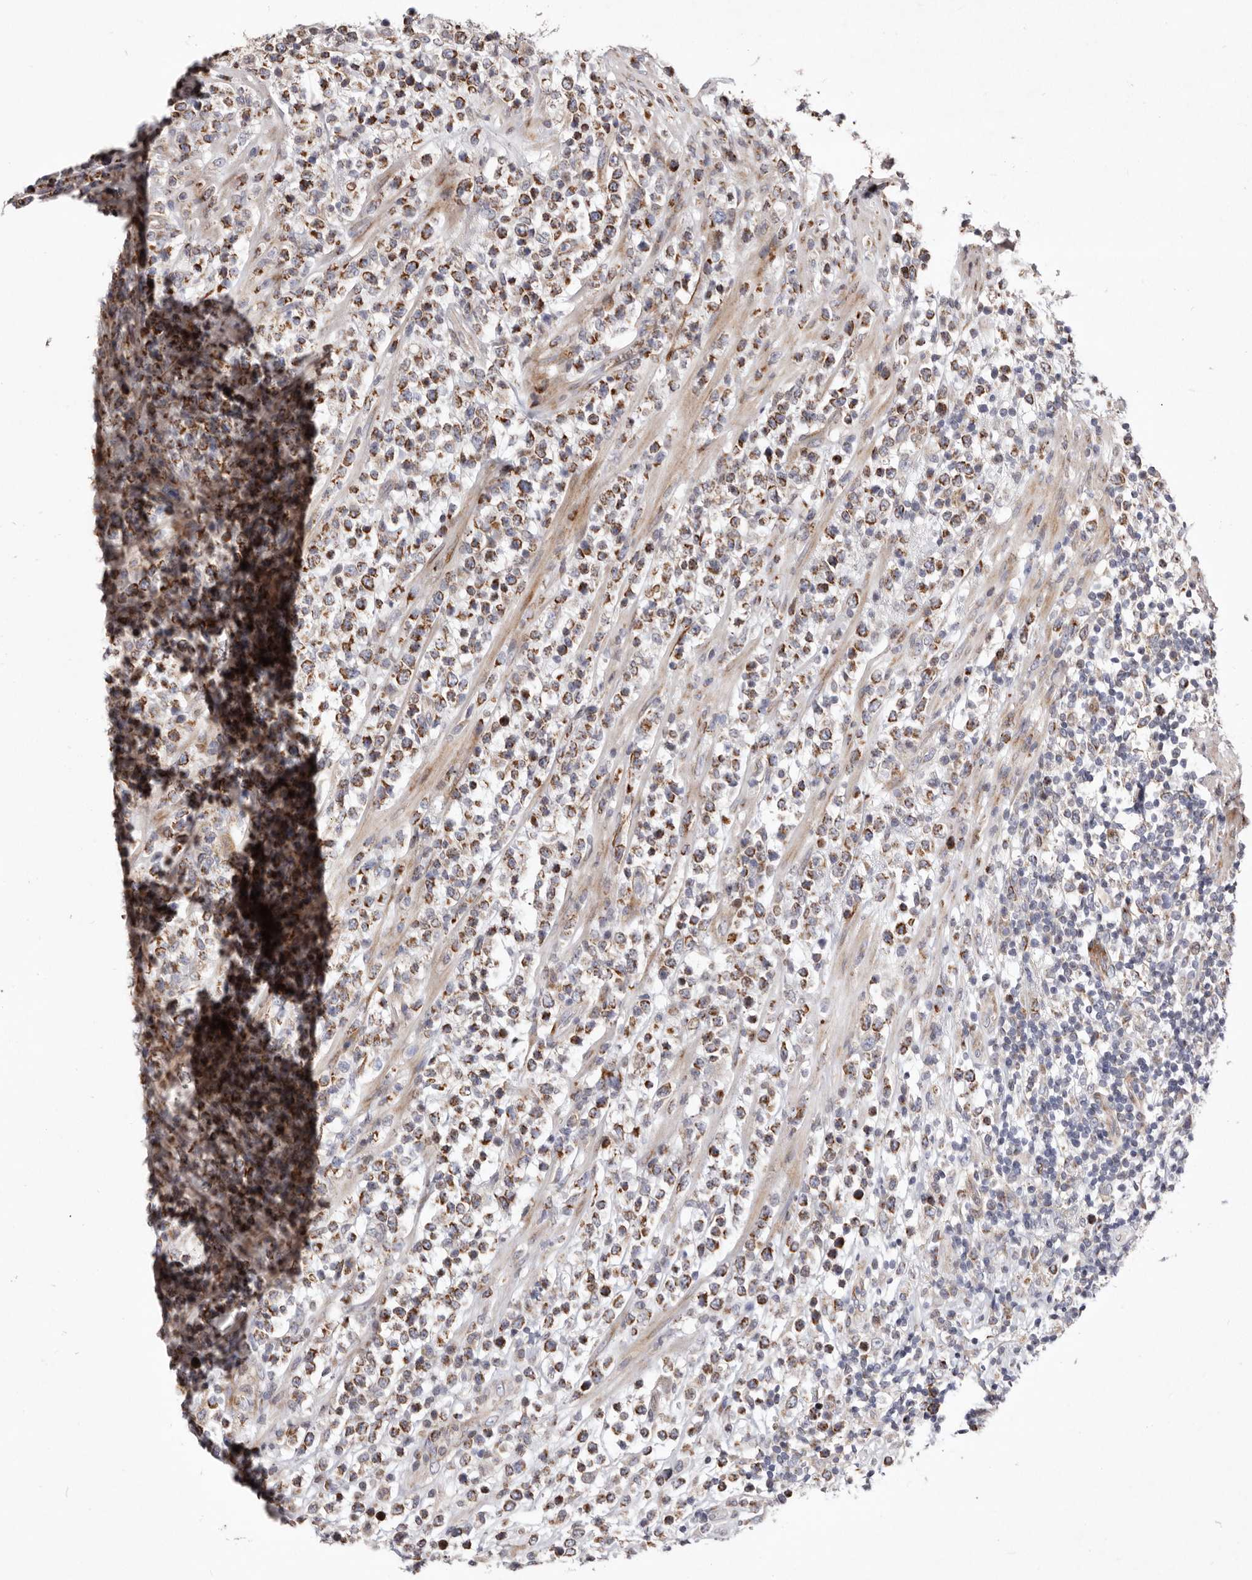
{"staining": {"intensity": "moderate", "quantity": ">75%", "location": "cytoplasmic/membranous"}, "tissue": "lymphoma", "cell_type": "Tumor cells", "image_type": "cancer", "snomed": [{"axis": "morphology", "description": "Malignant lymphoma, non-Hodgkin's type, High grade"}, {"axis": "topography", "description": "Colon"}], "caption": "A histopathology image showing moderate cytoplasmic/membranous staining in approximately >75% of tumor cells in high-grade malignant lymphoma, non-Hodgkin's type, as visualized by brown immunohistochemical staining.", "gene": "TIMM17B", "patient": {"sex": "female", "age": 53}}